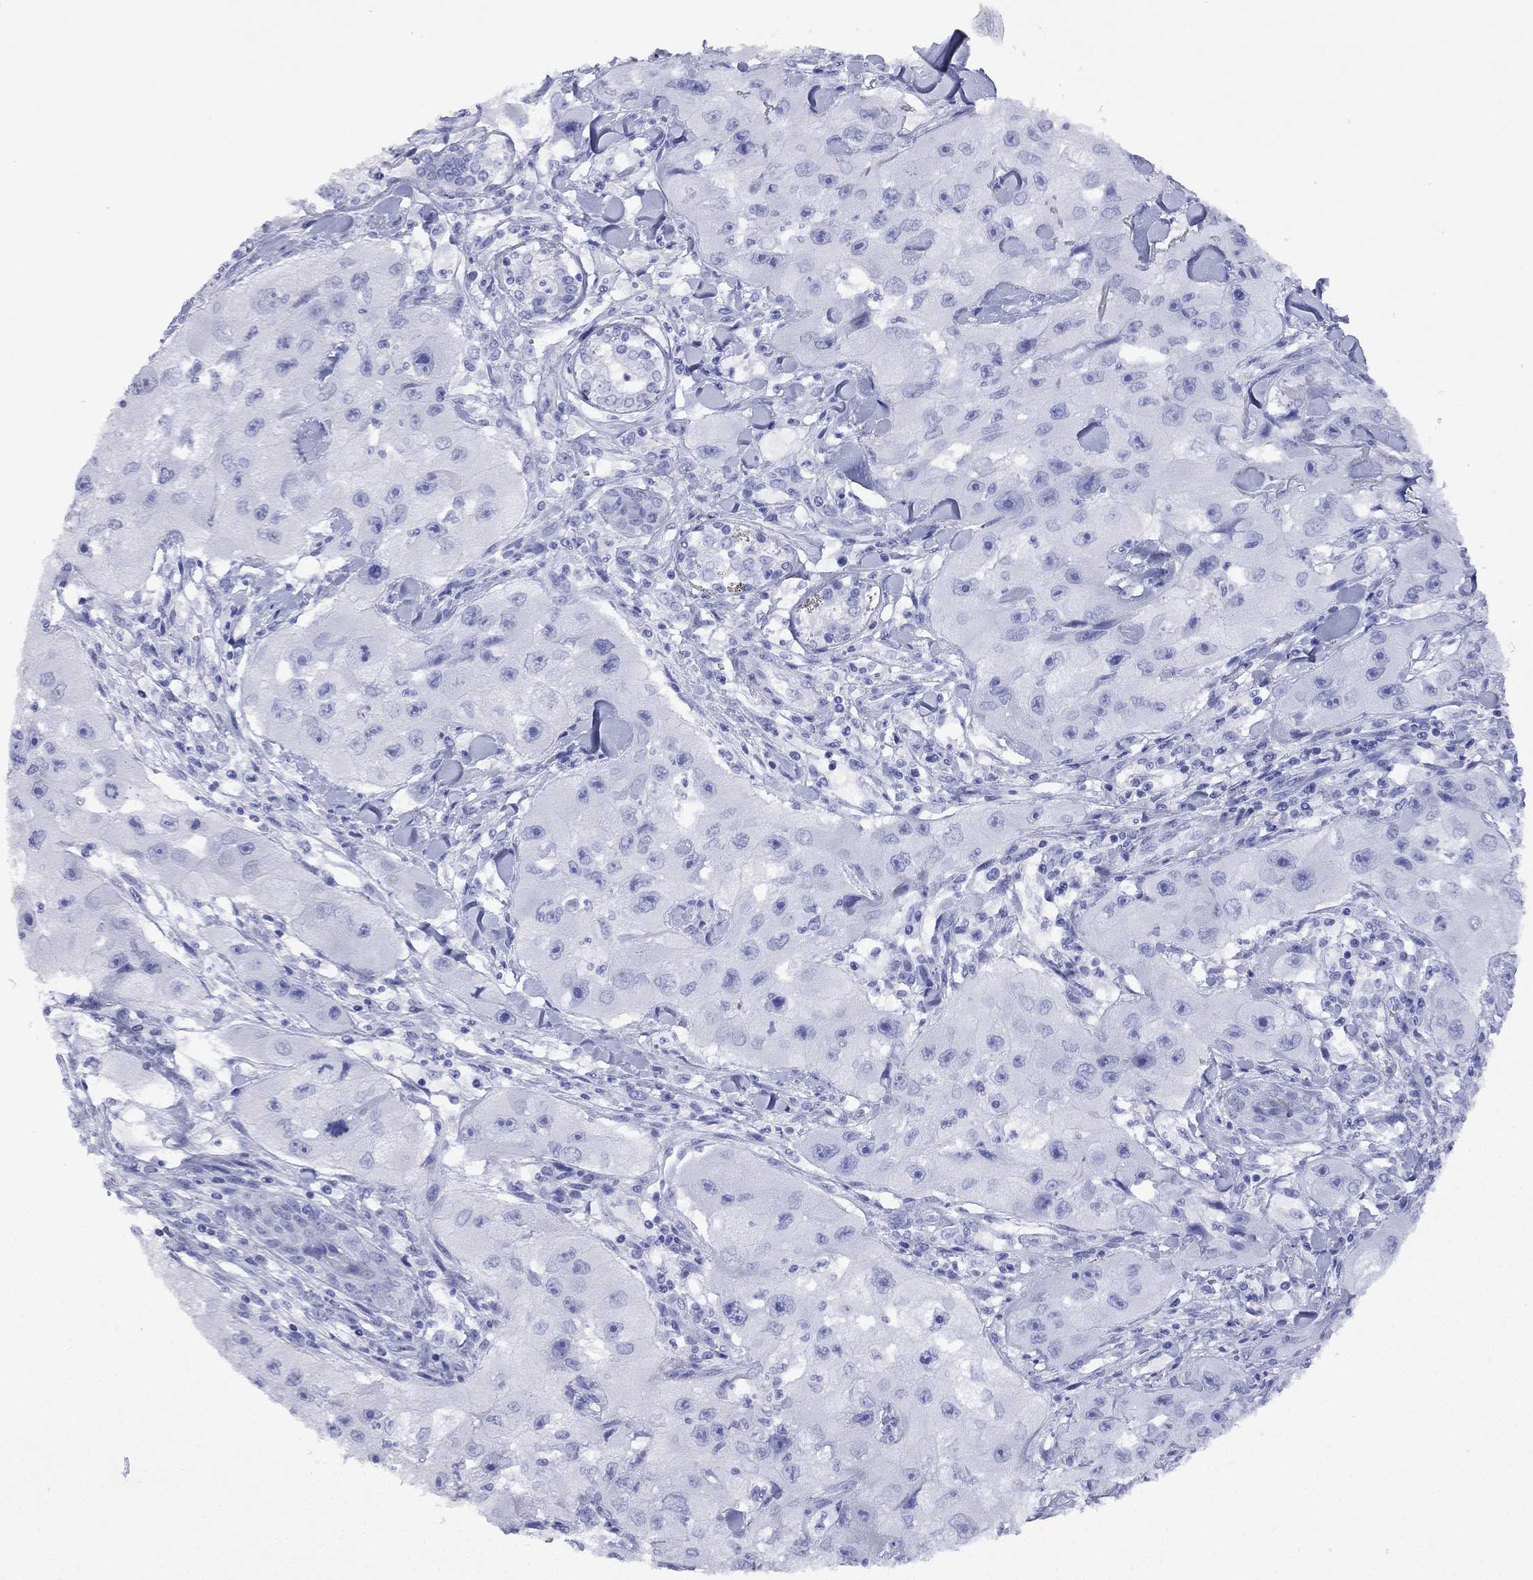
{"staining": {"intensity": "negative", "quantity": "none", "location": "none"}, "tissue": "skin cancer", "cell_type": "Tumor cells", "image_type": "cancer", "snomed": [{"axis": "morphology", "description": "Squamous cell carcinoma, NOS"}, {"axis": "topography", "description": "Skin"}, {"axis": "topography", "description": "Subcutis"}], "caption": "DAB (3,3'-diaminobenzidine) immunohistochemical staining of squamous cell carcinoma (skin) exhibits no significant positivity in tumor cells.", "gene": "FIGLA", "patient": {"sex": "male", "age": 73}}